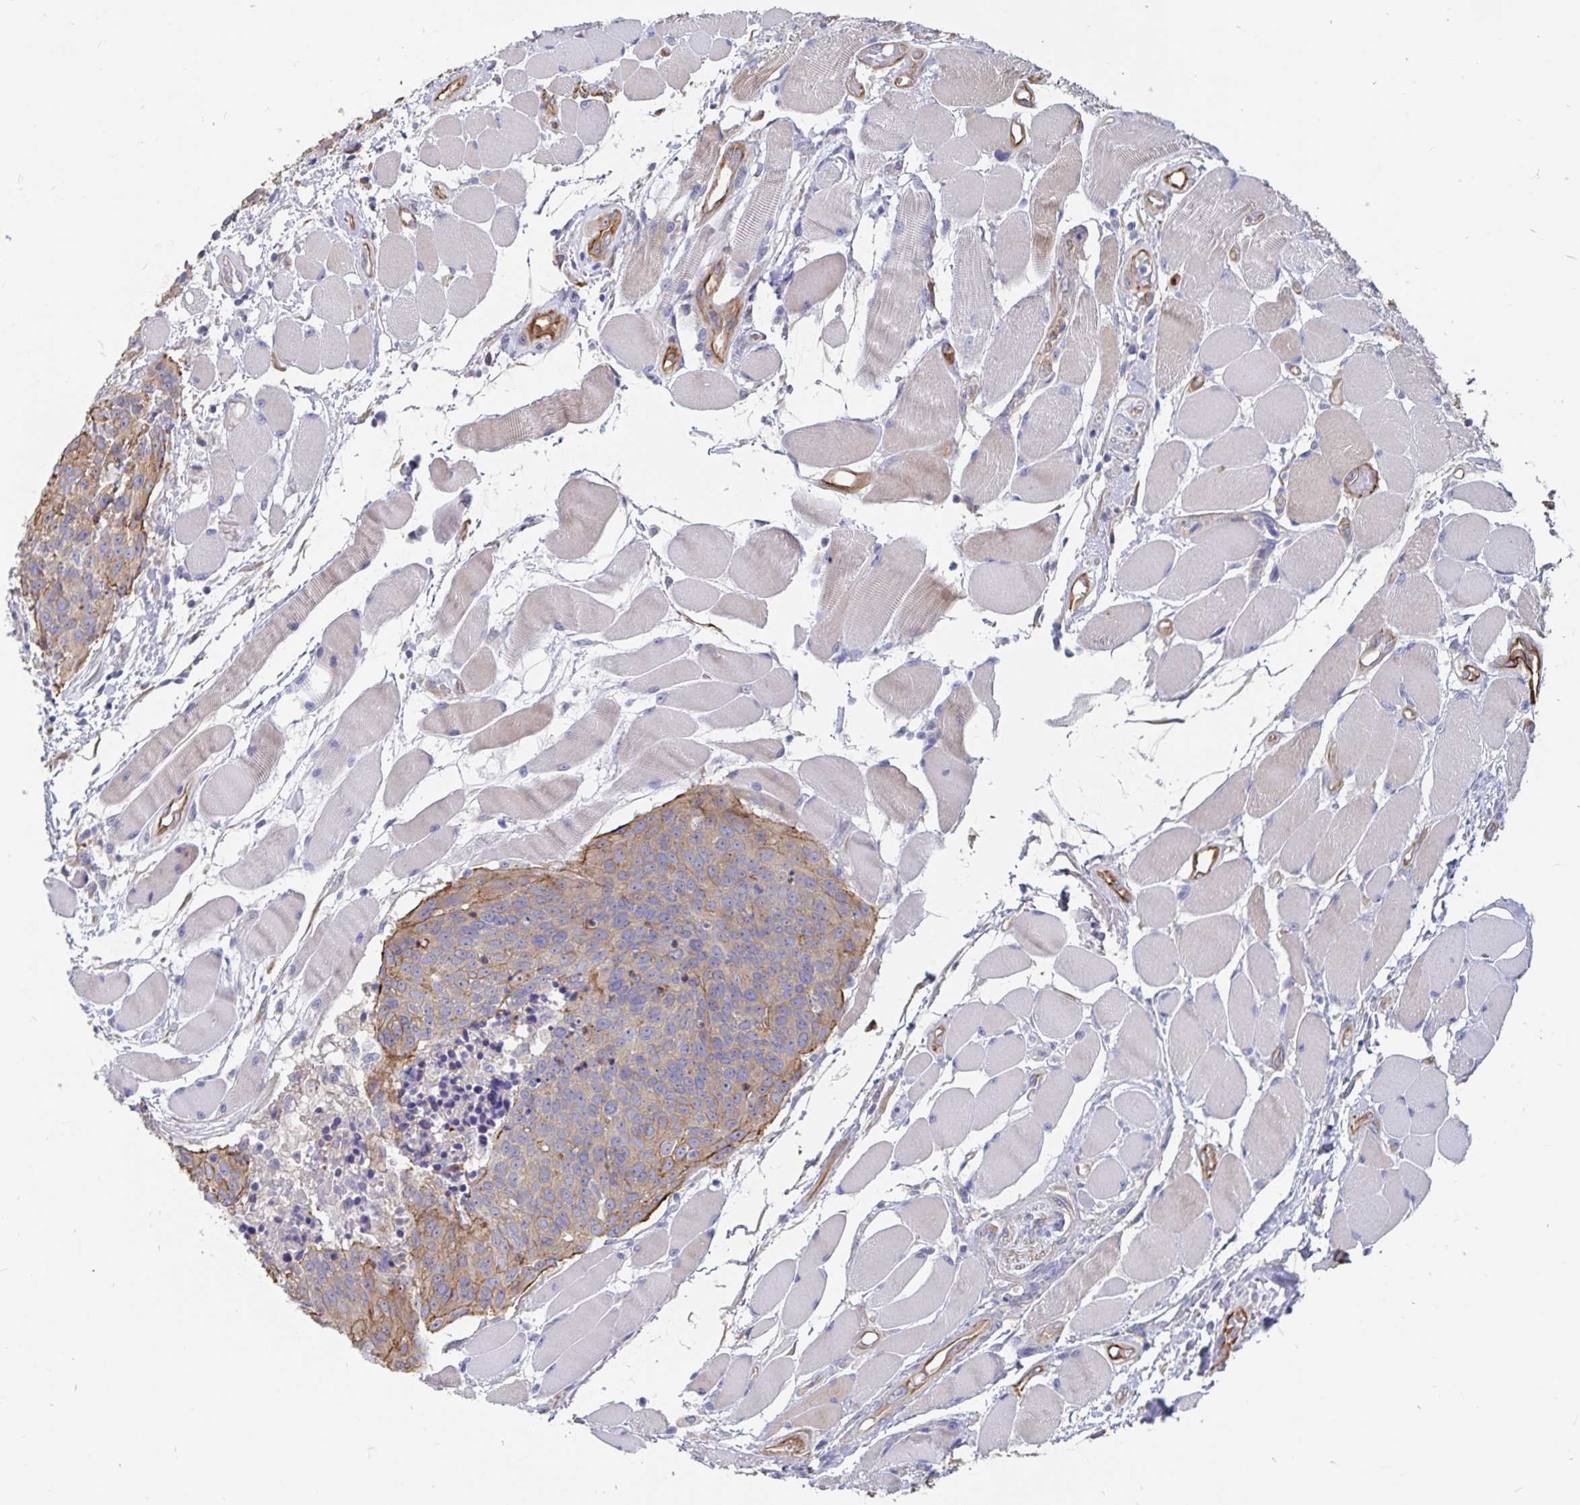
{"staining": {"intensity": "weak", "quantity": "25%-75%", "location": "cytoplasmic/membranous"}, "tissue": "head and neck cancer", "cell_type": "Tumor cells", "image_type": "cancer", "snomed": [{"axis": "morphology", "description": "Squamous cell carcinoma, NOS"}, {"axis": "topography", "description": "Oral tissue"}, {"axis": "topography", "description": "Head-Neck"}], "caption": "Immunohistochemical staining of human head and neck squamous cell carcinoma demonstrates low levels of weak cytoplasmic/membranous expression in about 25%-75% of tumor cells. Immunohistochemistry stains the protein in brown and the nuclei are stained blue.", "gene": "SSTR1", "patient": {"sex": "male", "age": 64}}